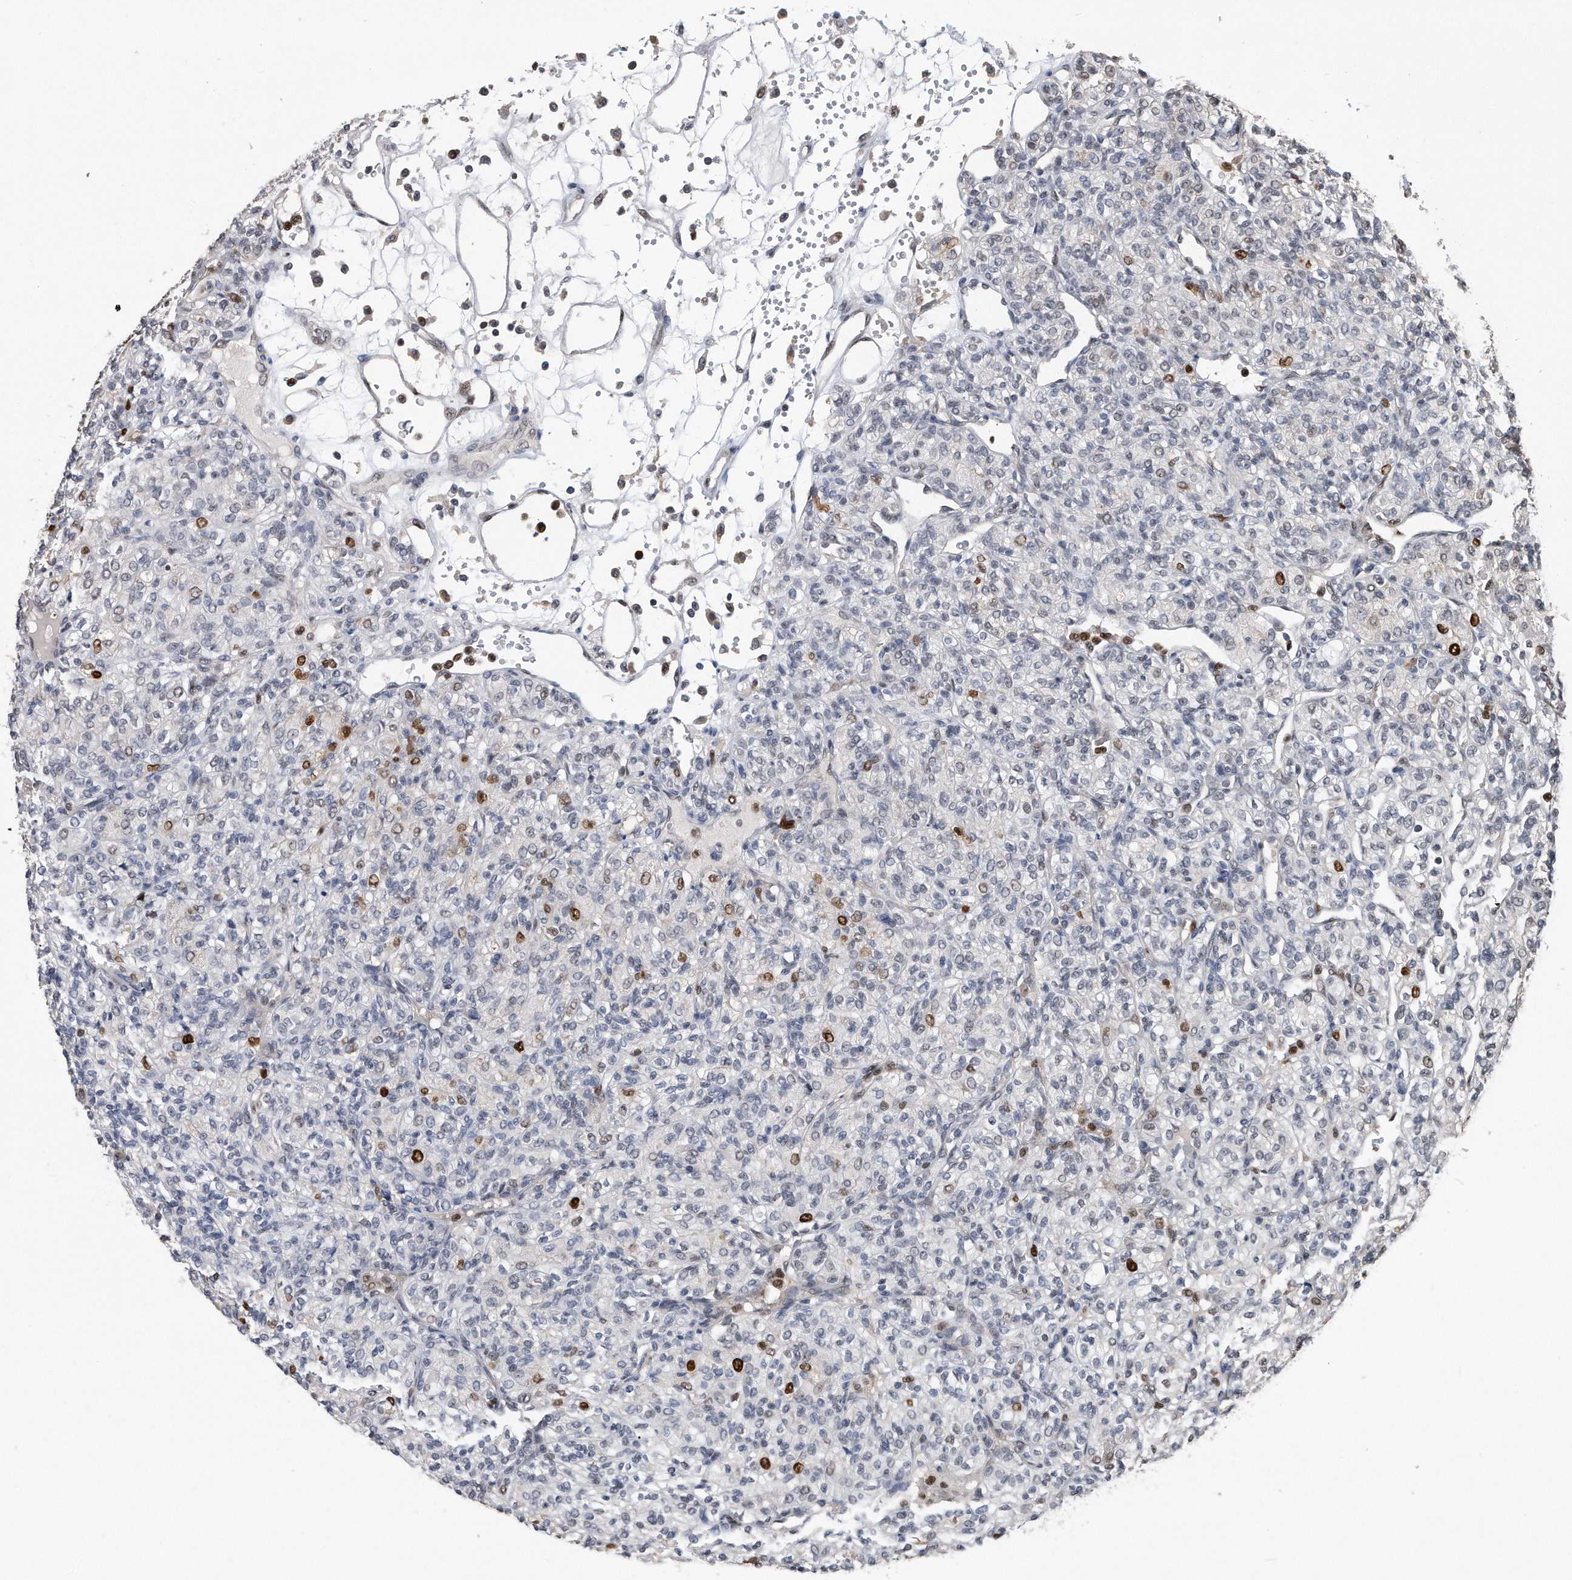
{"staining": {"intensity": "strong", "quantity": "<25%", "location": "nuclear"}, "tissue": "renal cancer", "cell_type": "Tumor cells", "image_type": "cancer", "snomed": [{"axis": "morphology", "description": "Adenocarcinoma, NOS"}, {"axis": "topography", "description": "Kidney"}], "caption": "Strong nuclear protein staining is seen in about <25% of tumor cells in adenocarcinoma (renal).", "gene": "PCNA", "patient": {"sex": "male", "age": 77}}